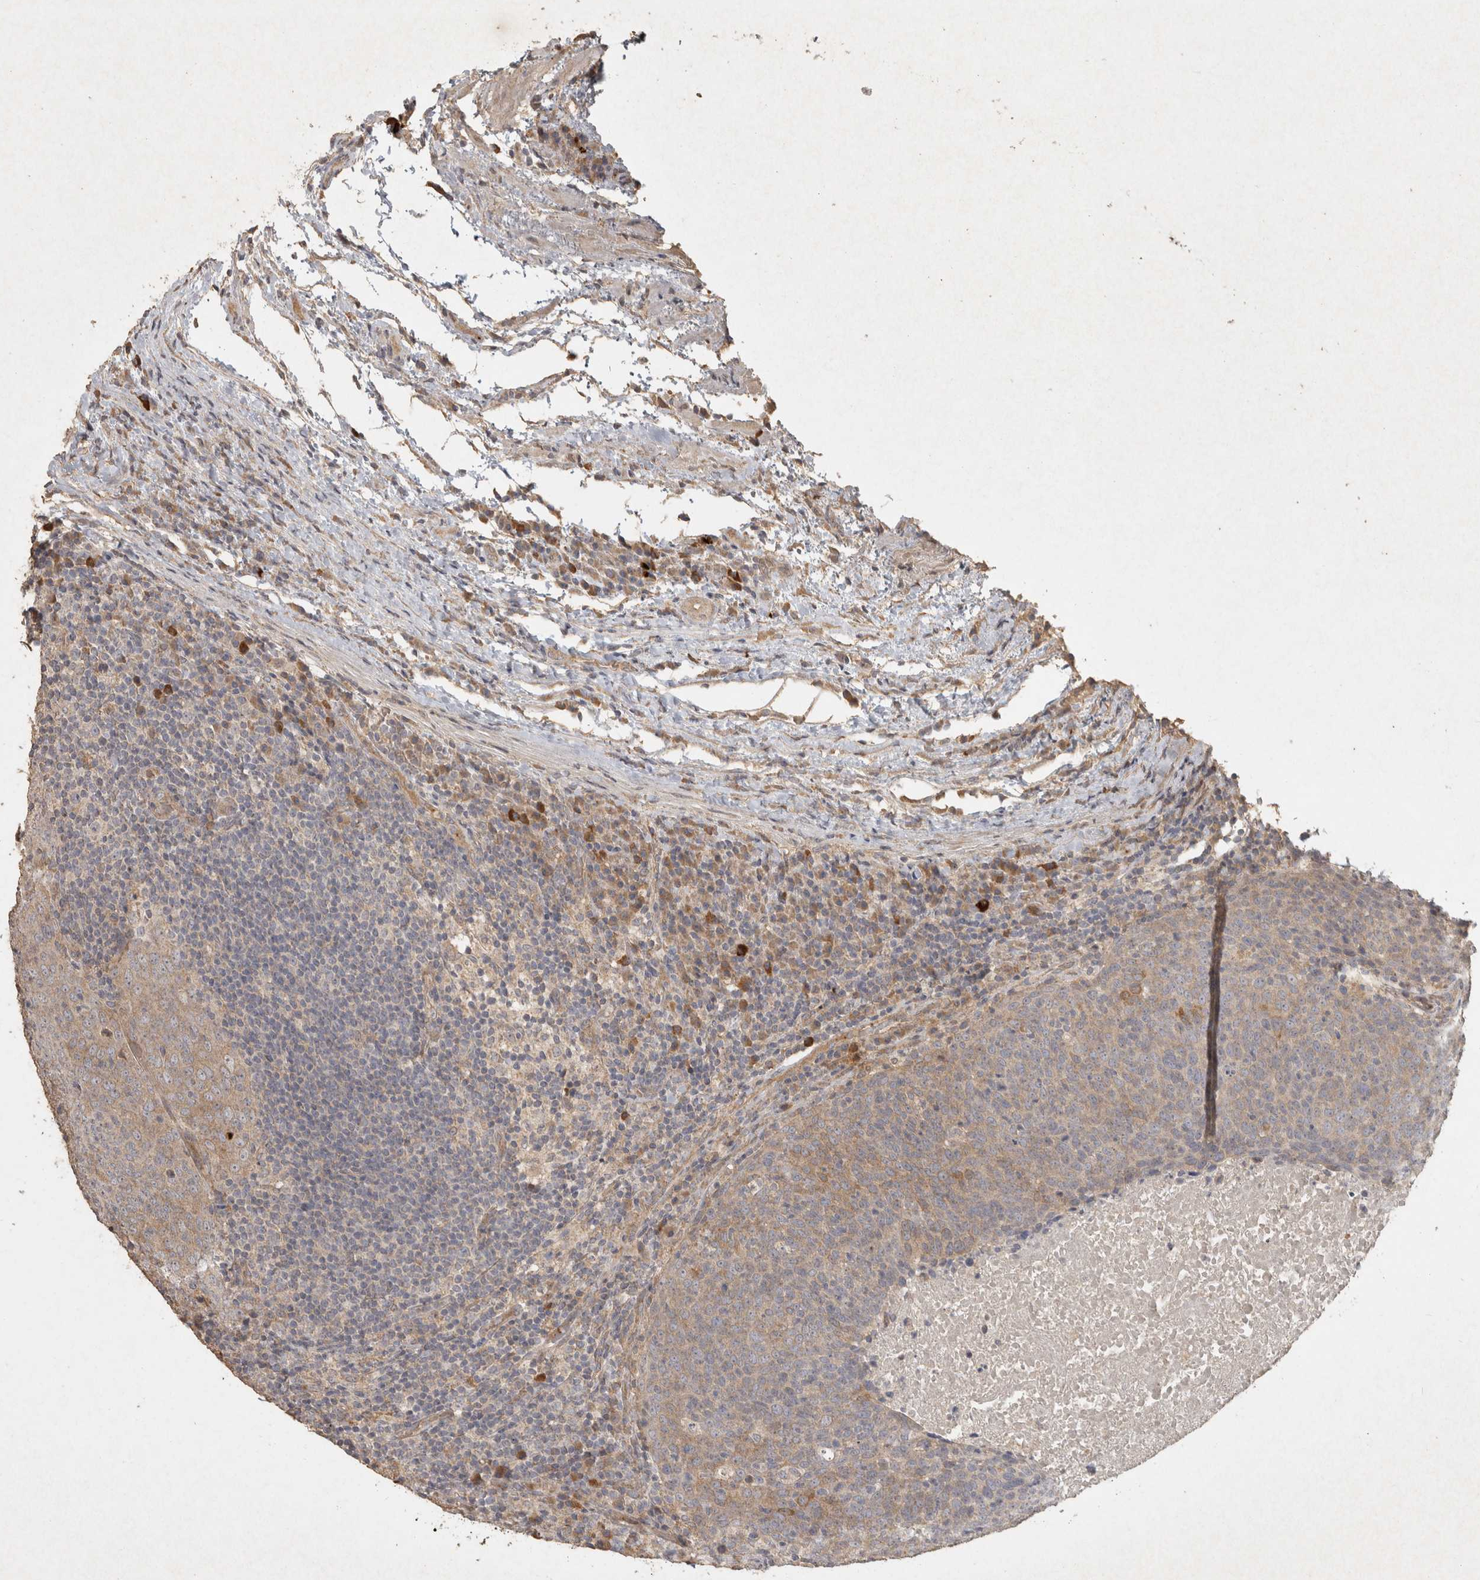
{"staining": {"intensity": "weak", "quantity": ">75%", "location": "cytoplasmic/membranous"}, "tissue": "head and neck cancer", "cell_type": "Tumor cells", "image_type": "cancer", "snomed": [{"axis": "morphology", "description": "Squamous cell carcinoma, NOS"}, {"axis": "morphology", "description": "Squamous cell carcinoma, metastatic, NOS"}, {"axis": "topography", "description": "Lymph node"}, {"axis": "topography", "description": "Head-Neck"}], "caption": "Protein expression analysis of human squamous cell carcinoma (head and neck) reveals weak cytoplasmic/membranous positivity in about >75% of tumor cells. The protein is shown in brown color, while the nuclei are stained blue.", "gene": "OSTN", "patient": {"sex": "male", "age": 62}}